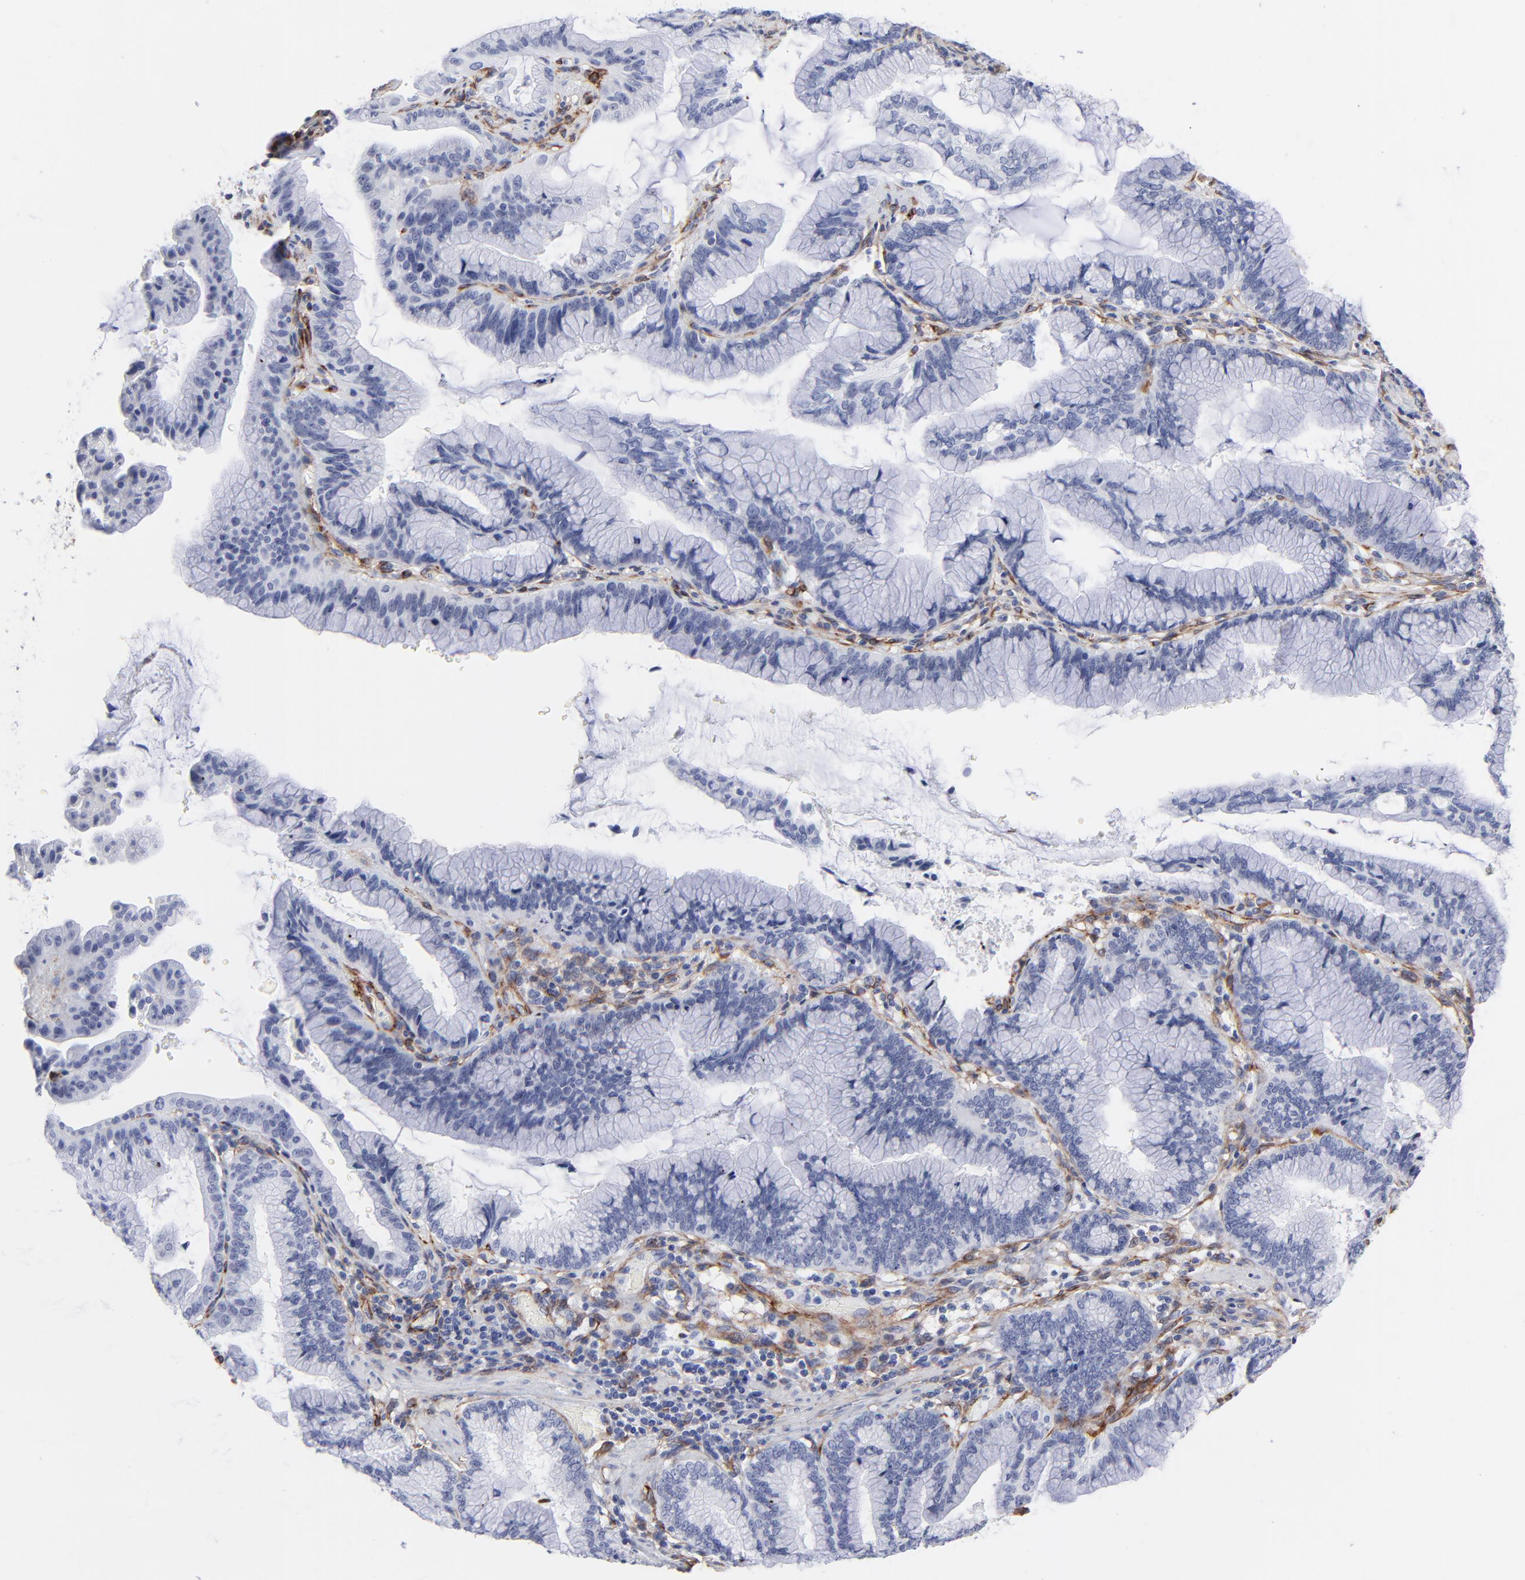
{"staining": {"intensity": "negative", "quantity": "none", "location": "none"}, "tissue": "pancreatic cancer", "cell_type": "Tumor cells", "image_type": "cancer", "snomed": [{"axis": "morphology", "description": "Adenocarcinoma, NOS"}, {"axis": "topography", "description": "Pancreas"}], "caption": "A histopathology image of human pancreatic cancer is negative for staining in tumor cells.", "gene": "PDGFRB", "patient": {"sex": "female", "age": 64}}